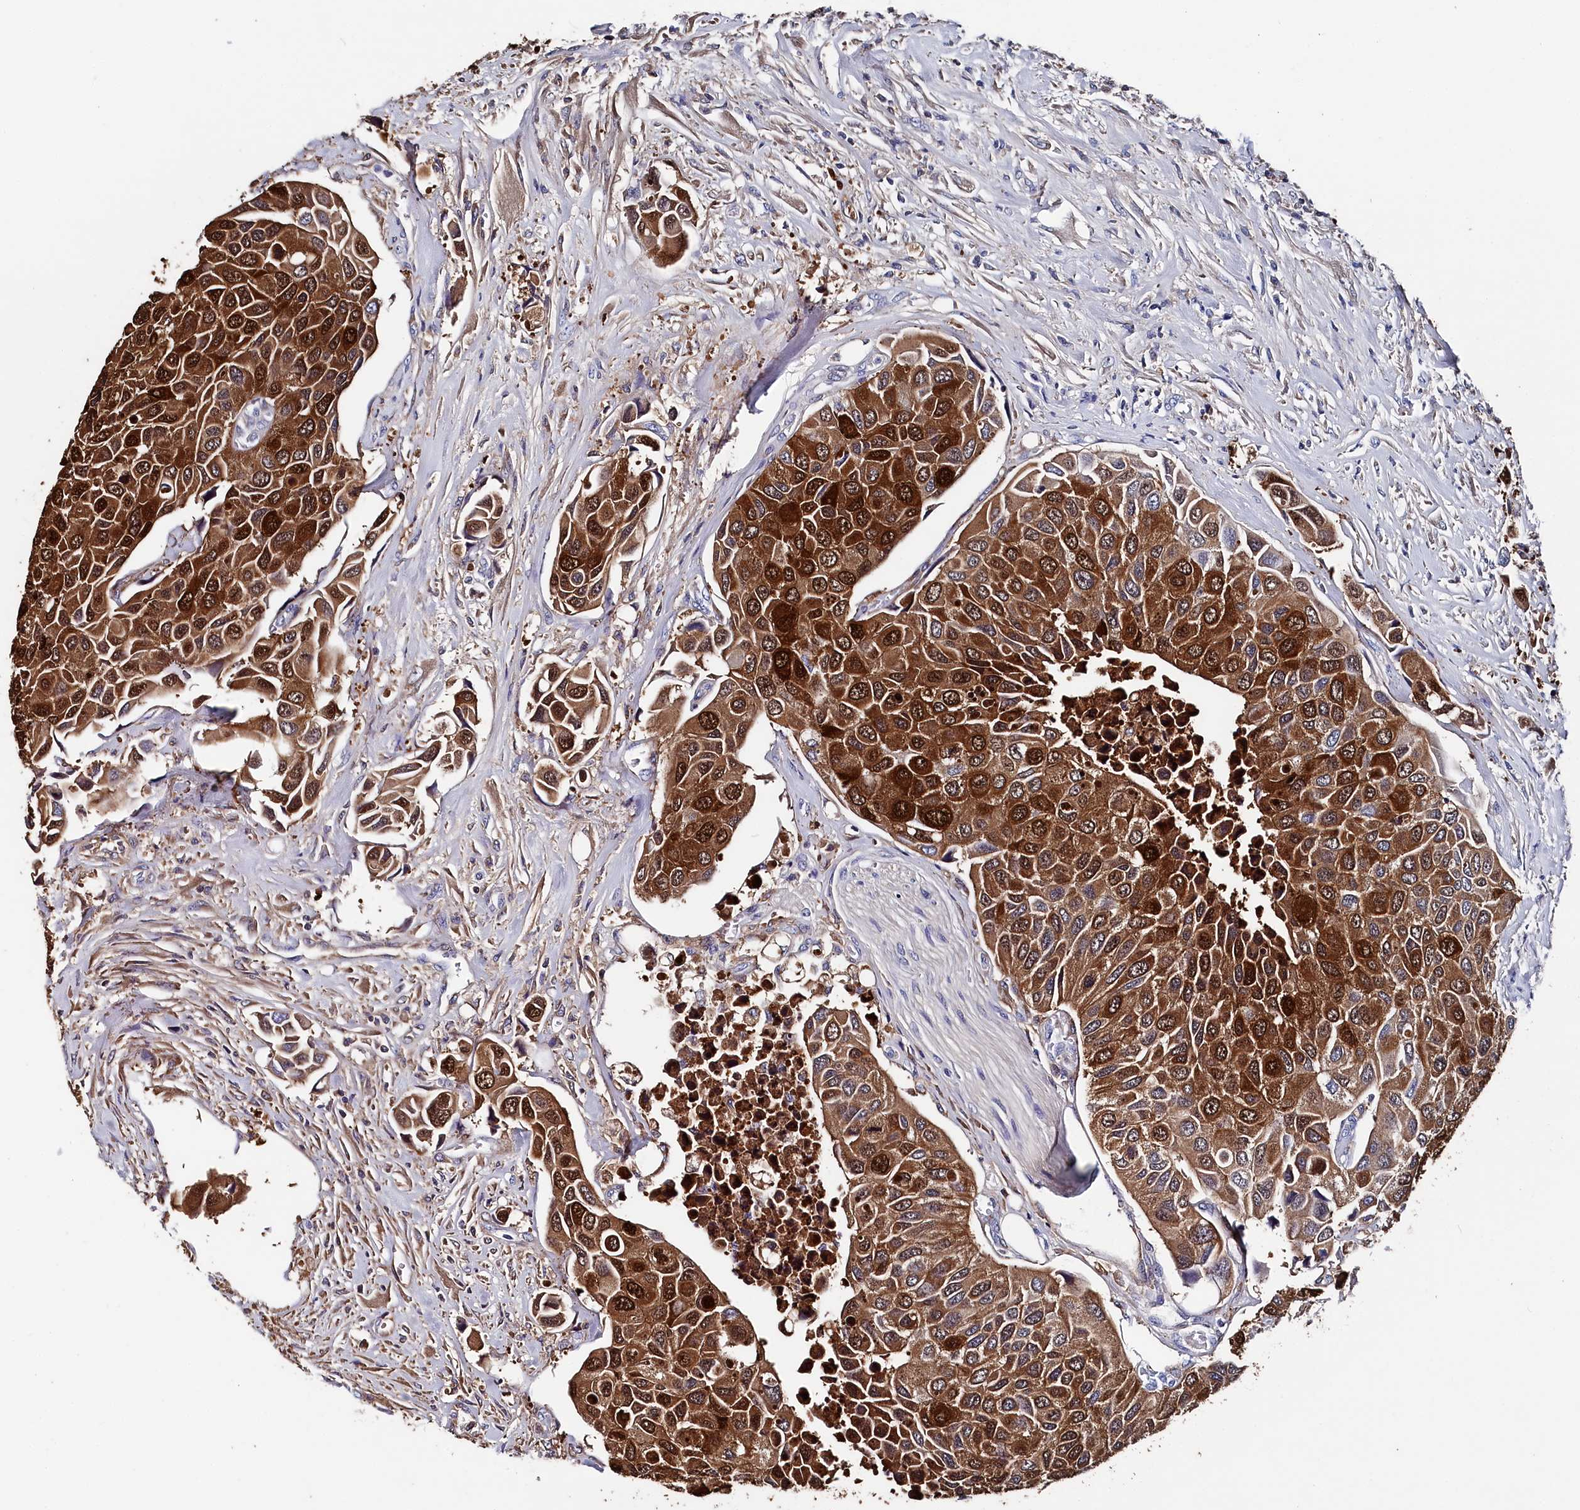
{"staining": {"intensity": "strong", "quantity": ">75%", "location": "cytoplasmic/membranous"}, "tissue": "urothelial cancer", "cell_type": "Tumor cells", "image_type": "cancer", "snomed": [{"axis": "morphology", "description": "Urothelial carcinoma, High grade"}, {"axis": "topography", "description": "Urinary bladder"}], "caption": "Strong cytoplasmic/membranous positivity is appreciated in approximately >75% of tumor cells in high-grade urothelial carcinoma. (Brightfield microscopy of DAB IHC at high magnification).", "gene": "BHMT", "patient": {"sex": "male", "age": 74}}